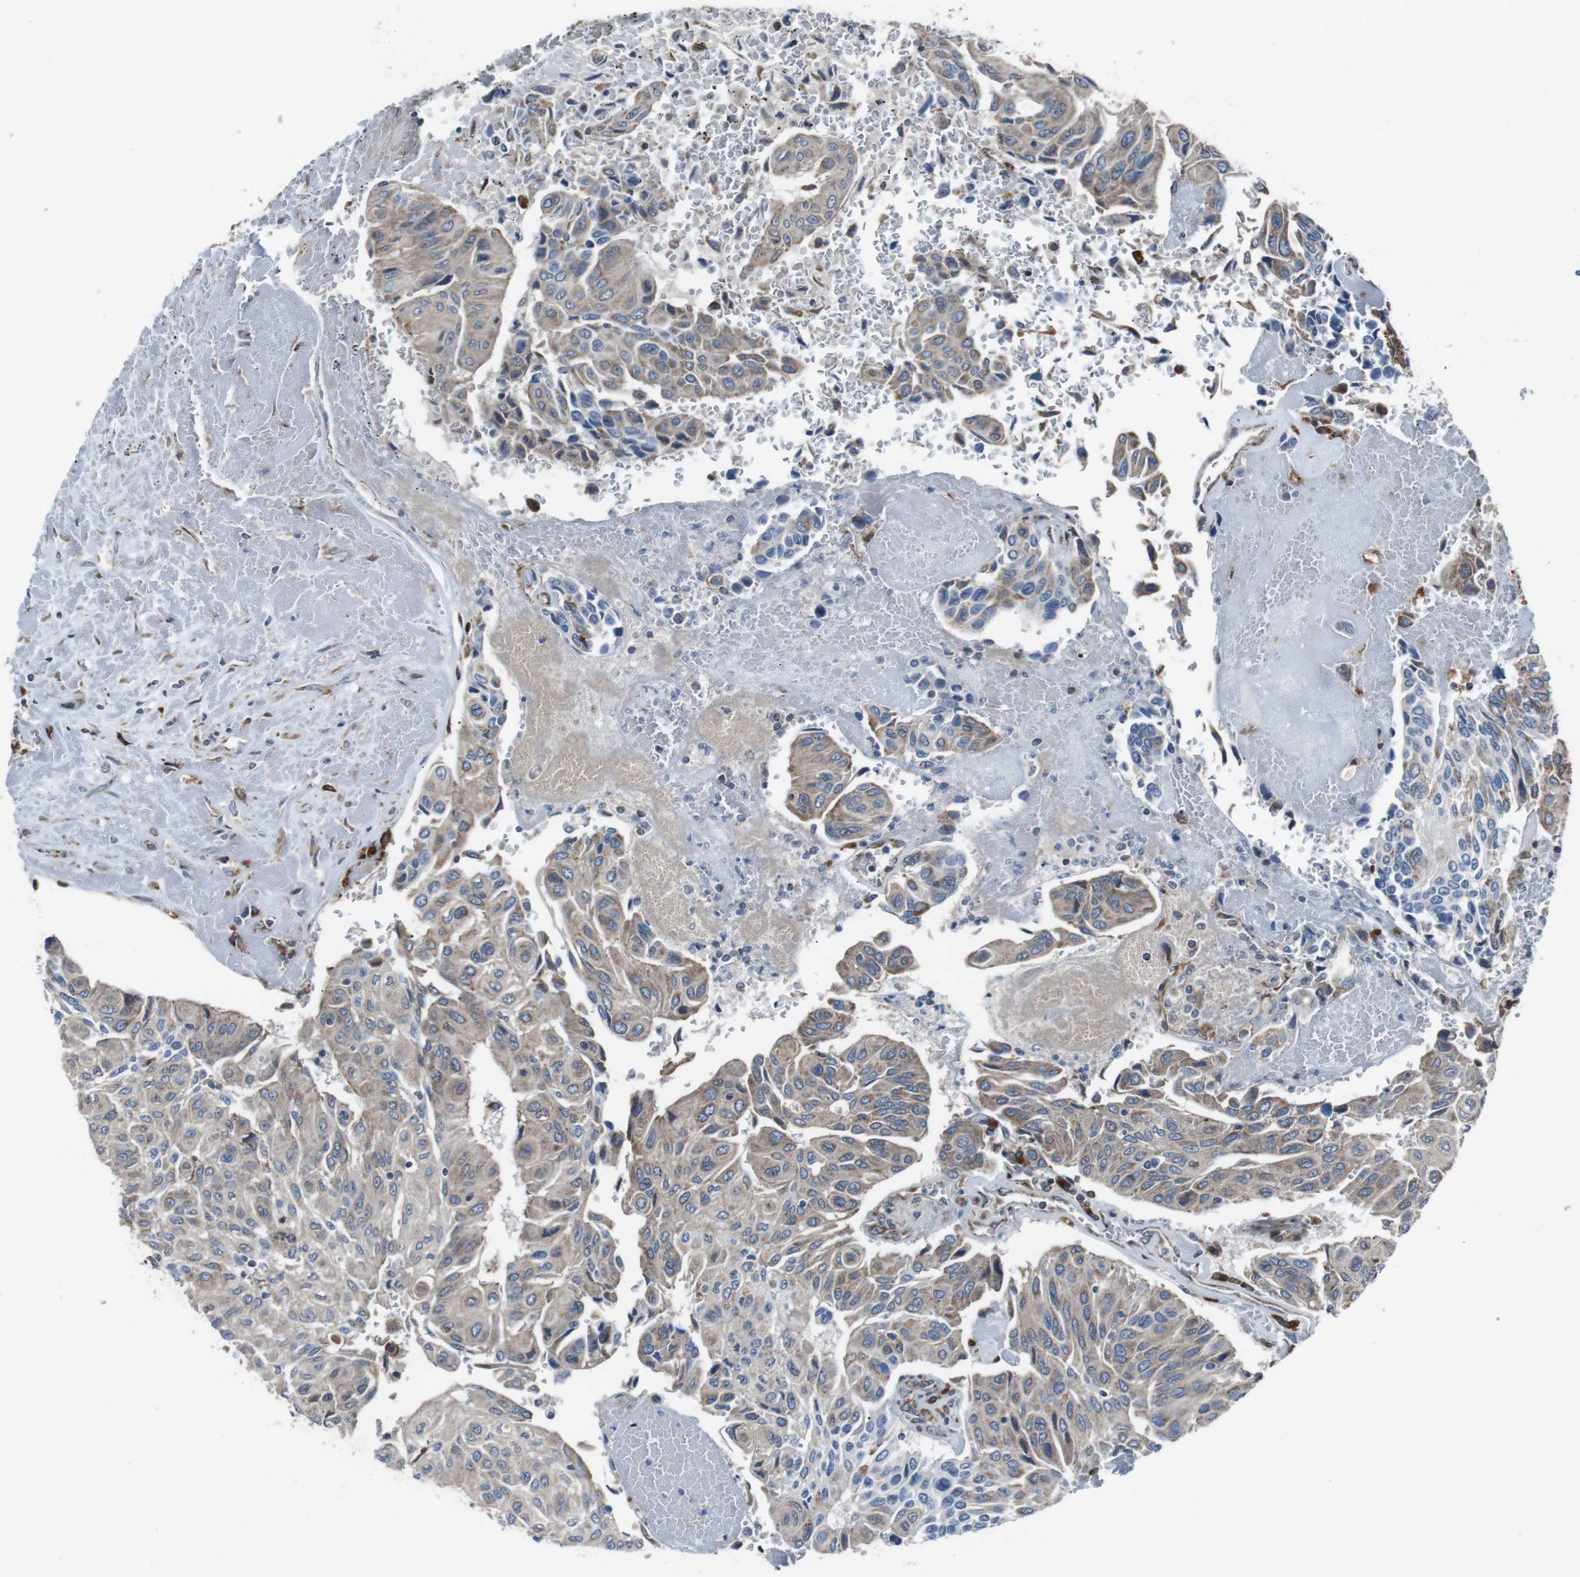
{"staining": {"intensity": "weak", "quantity": ">75%", "location": "cytoplasmic/membranous"}, "tissue": "urothelial cancer", "cell_type": "Tumor cells", "image_type": "cancer", "snomed": [{"axis": "morphology", "description": "Urothelial carcinoma, High grade"}, {"axis": "topography", "description": "Urinary bladder"}], "caption": "A high-resolution histopathology image shows immunohistochemistry staining of high-grade urothelial carcinoma, which exhibits weak cytoplasmic/membranous expression in about >75% of tumor cells.", "gene": "CISD2", "patient": {"sex": "male", "age": 66}}